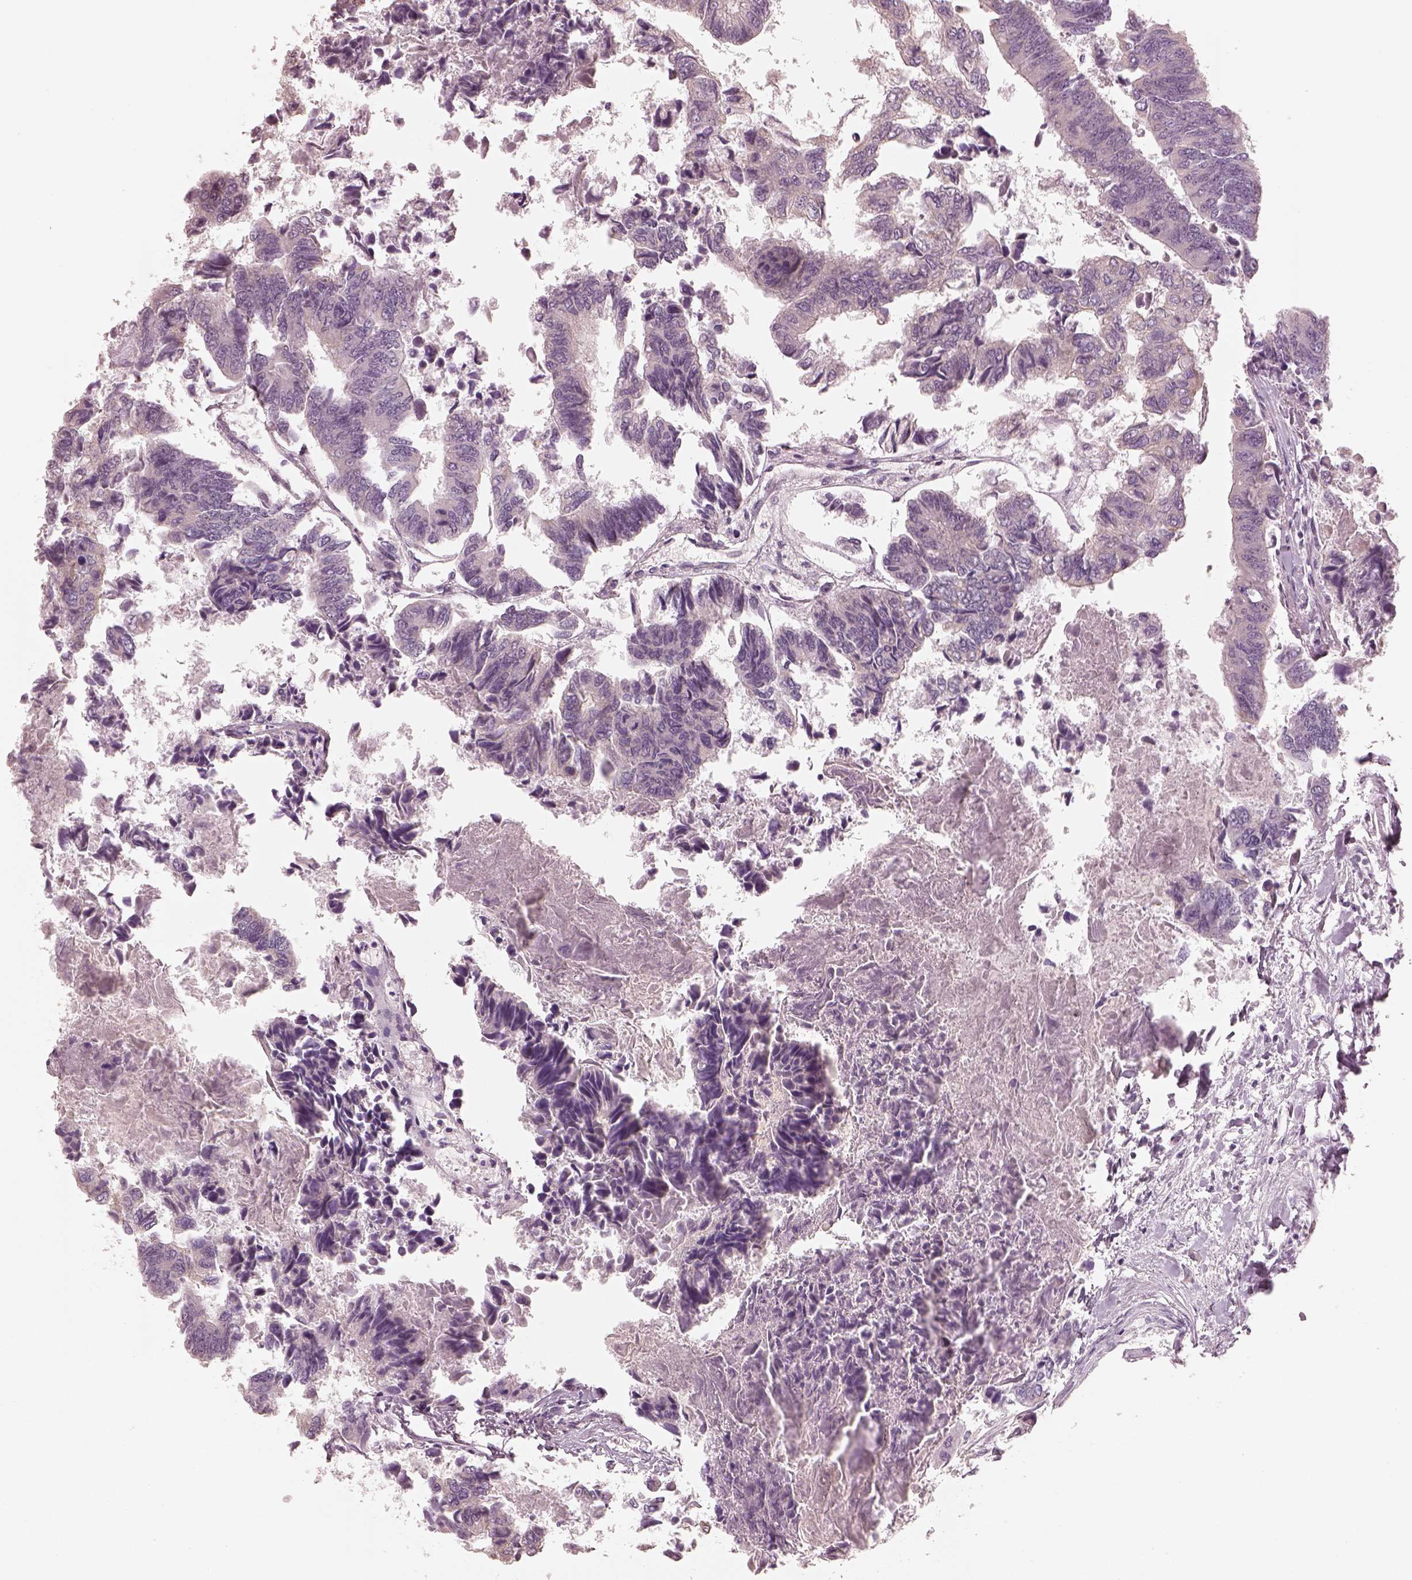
{"staining": {"intensity": "negative", "quantity": "none", "location": "none"}, "tissue": "colorectal cancer", "cell_type": "Tumor cells", "image_type": "cancer", "snomed": [{"axis": "morphology", "description": "Adenocarcinoma, NOS"}, {"axis": "topography", "description": "Colon"}], "caption": "Colorectal cancer was stained to show a protein in brown. There is no significant staining in tumor cells.", "gene": "SLC25A46", "patient": {"sex": "female", "age": 65}}